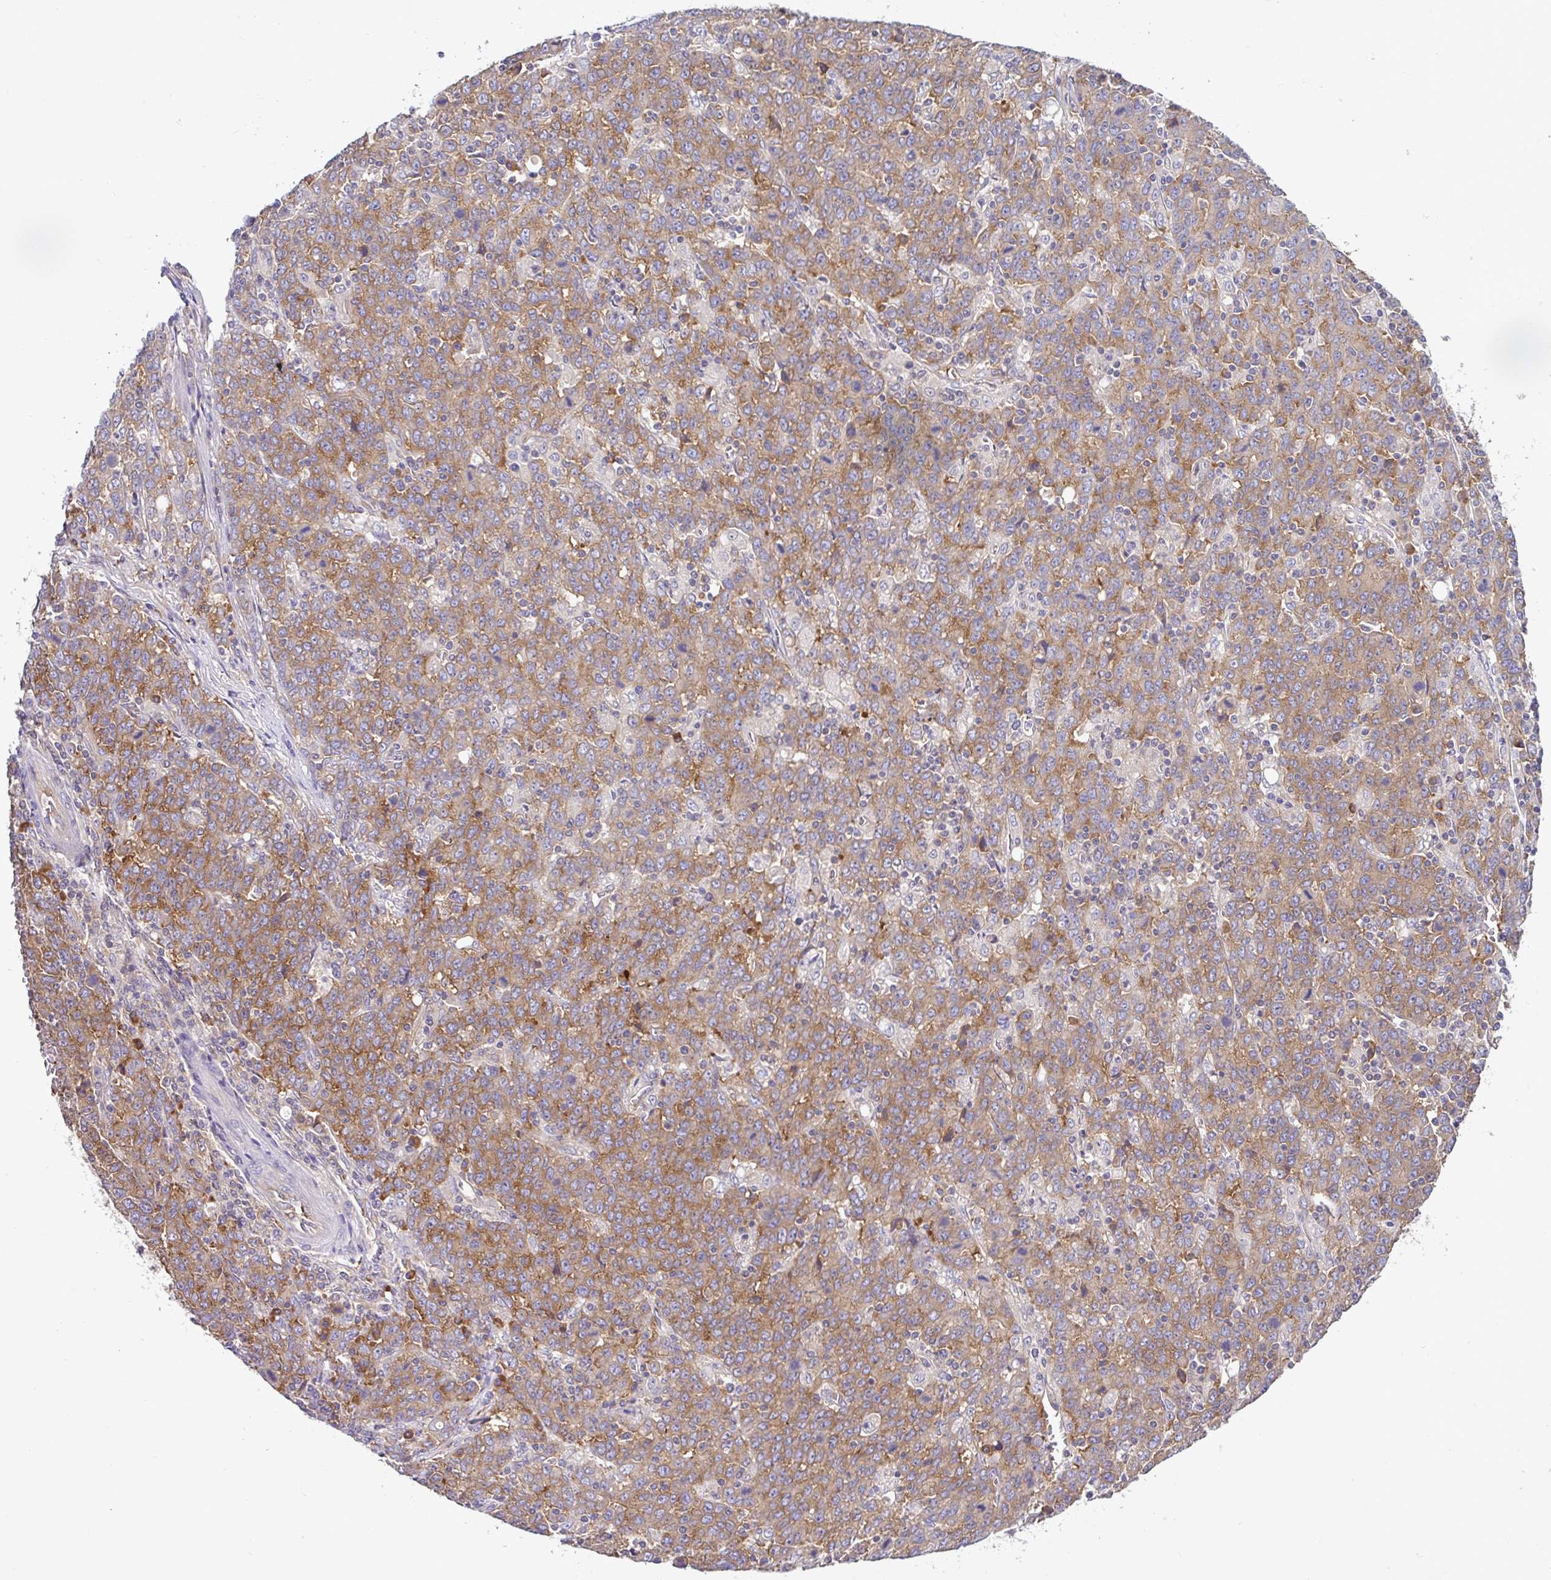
{"staining": {"intensity": "moderate", "quantity": ">75%", "location": "cytoplasmic/membranous"}, "tissue": "stomach cancer", "cell_type": "Tumor cells", "image_type": "cancer", "snomed": [{"axis": "morphology", "description": "Adenocarcinoma, NOS"}, {"axis": "topography", "description": "Stomach, upper"}], "caption": "About >75% of tumor cells in stomach adenocarcinoma display moderate cytoplasmic/membranous protein staining as visualized by brown immunohistochemical staining.", "gene": "LARS1", "patient": {"sex": "male", "age": 69}}